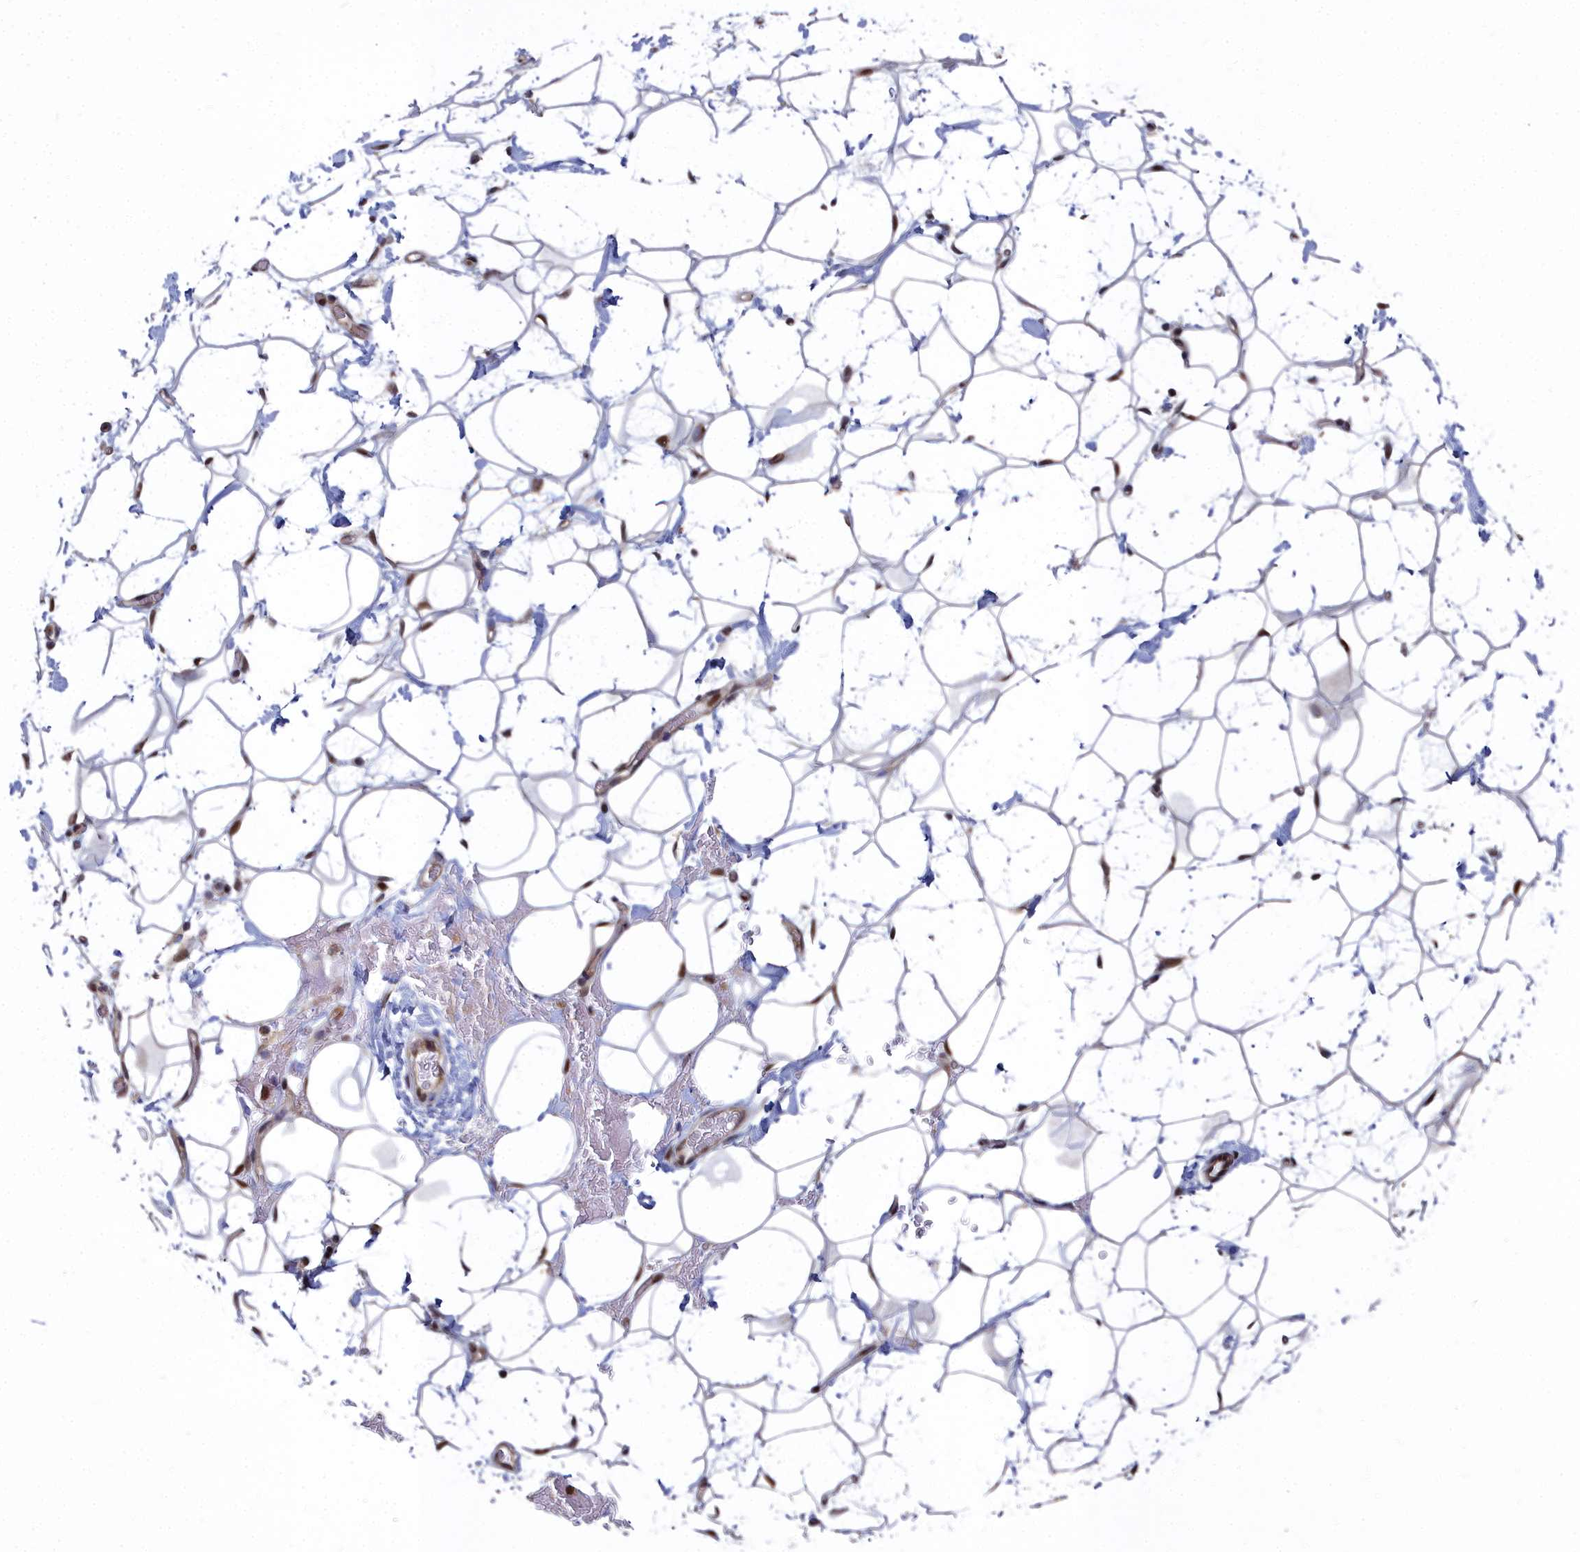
{"staining": {"intensity": "negative", "quantity": "none", "location": "none"}, "tissue": "adipose tissue", "cell_type": "Adipocytes", "image_type": "normal", "snomed": [{"axis": "morphology", "description": "Normal tissue, NOS"}, {"axis": "topography", "description": "Breast"}], "caption": "High power microscopy photomicrograph of an IHC histopathology image of normal adipose tissue, revealing no significant positivity in adipocytes. (DAB IHC visualized using brightfield microscopy, high magnification).", "gene": "RPS27A", "patient": {"sex": "female", "age": 26}}